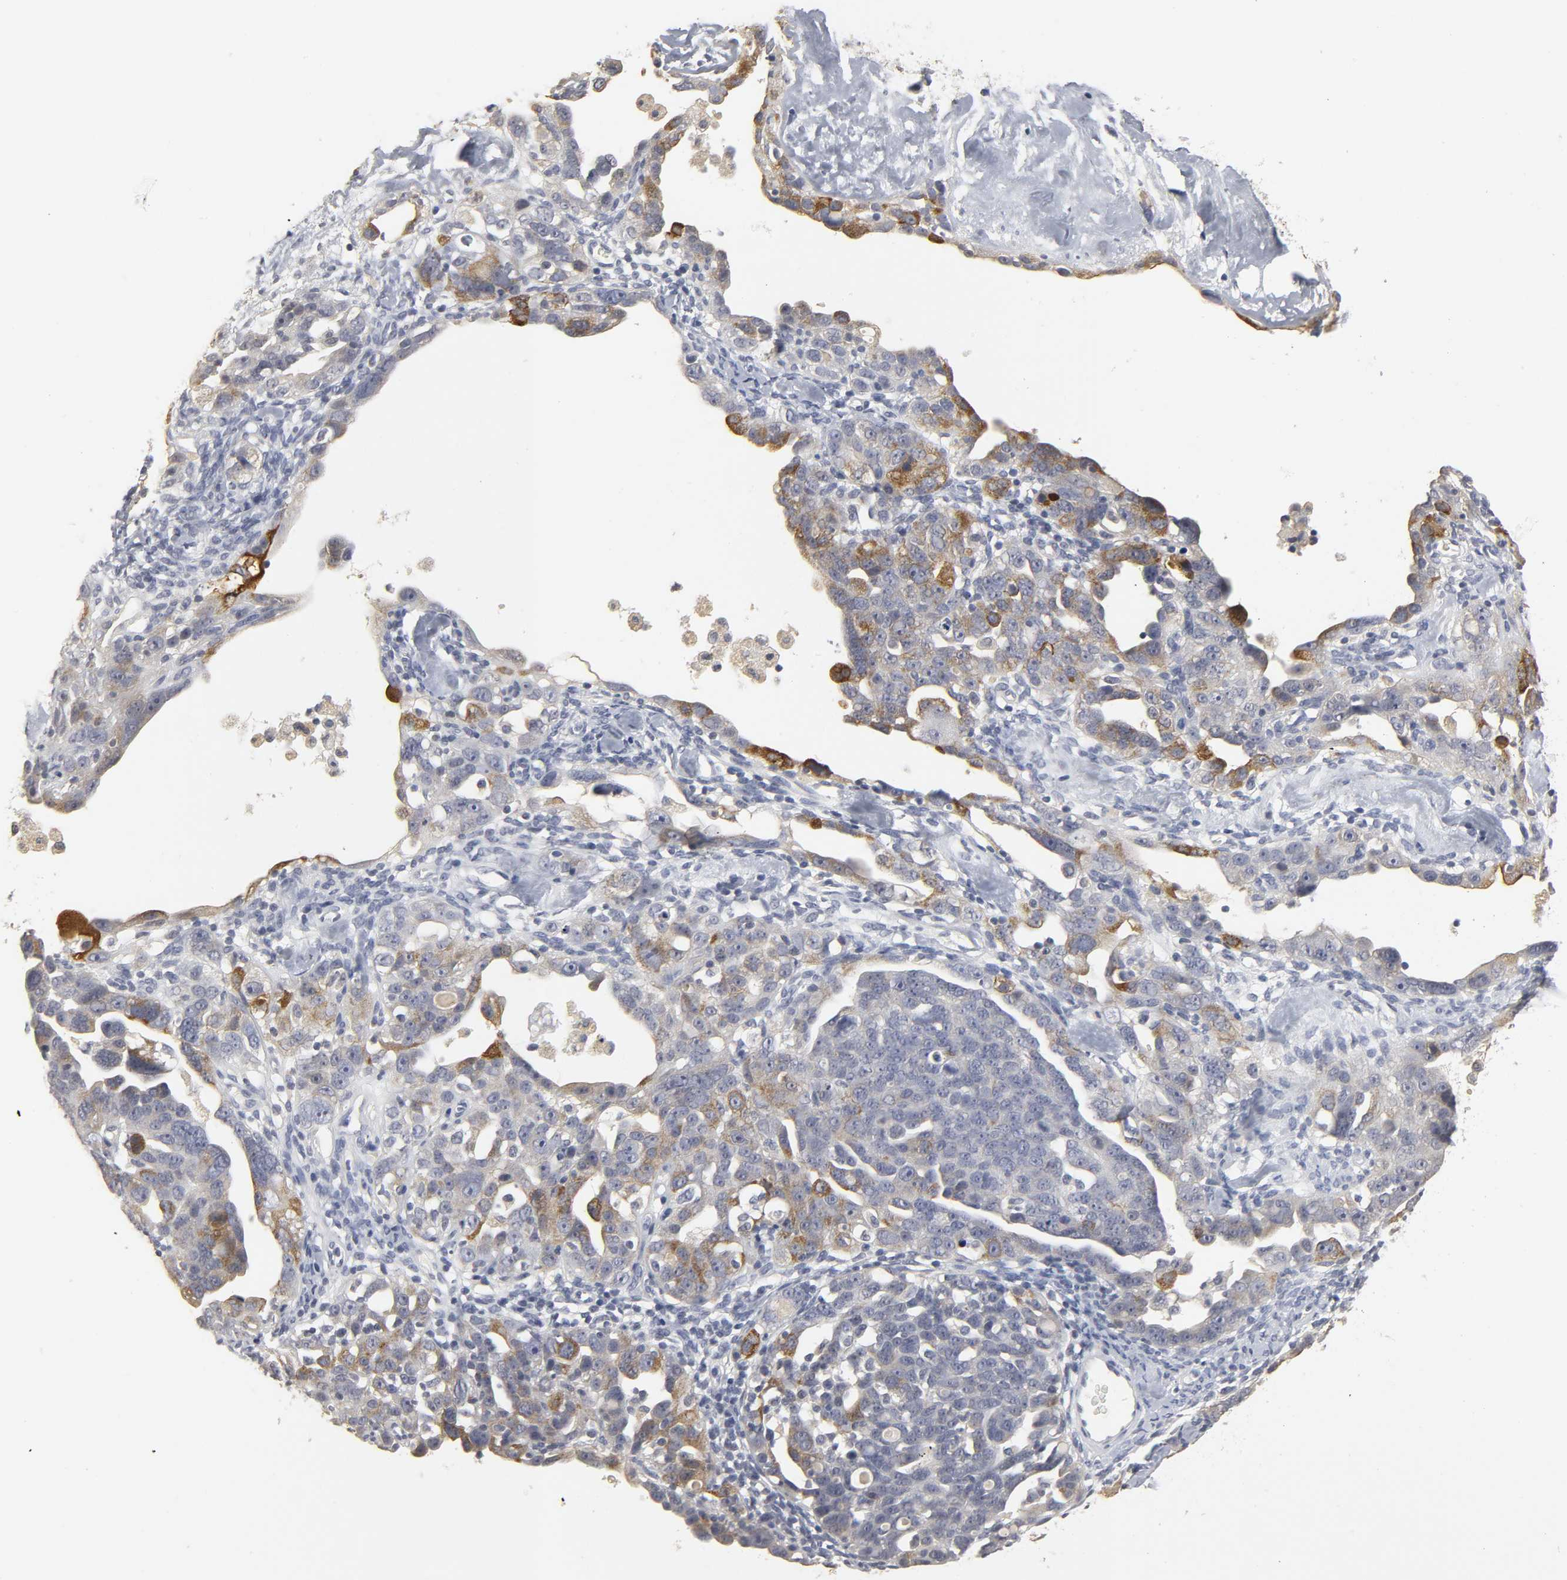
{"staining": {"intensity": "moderate", "quantity": "25%-75%", "location": "cytoplasmic/membranous"}, "tissue": "ovarian cancer", "cell_type": "Tumor cells", "image_type": "cancer", "snomed": [{"axis": "morphology", "description": "Cystadenocarcinoma, serous, NOS"}, {"axis": "topography", "description": "Ovary"}], "caption": "Protein staining by immunohistochemistry demonstrates moderate cytoplasmic/membranous staining in about 25%-75% of tumor cells in ovarian serous cystadenocarcinoma.", "gene": "TCAP", "patient": {"sex": "female", "age": 66}}